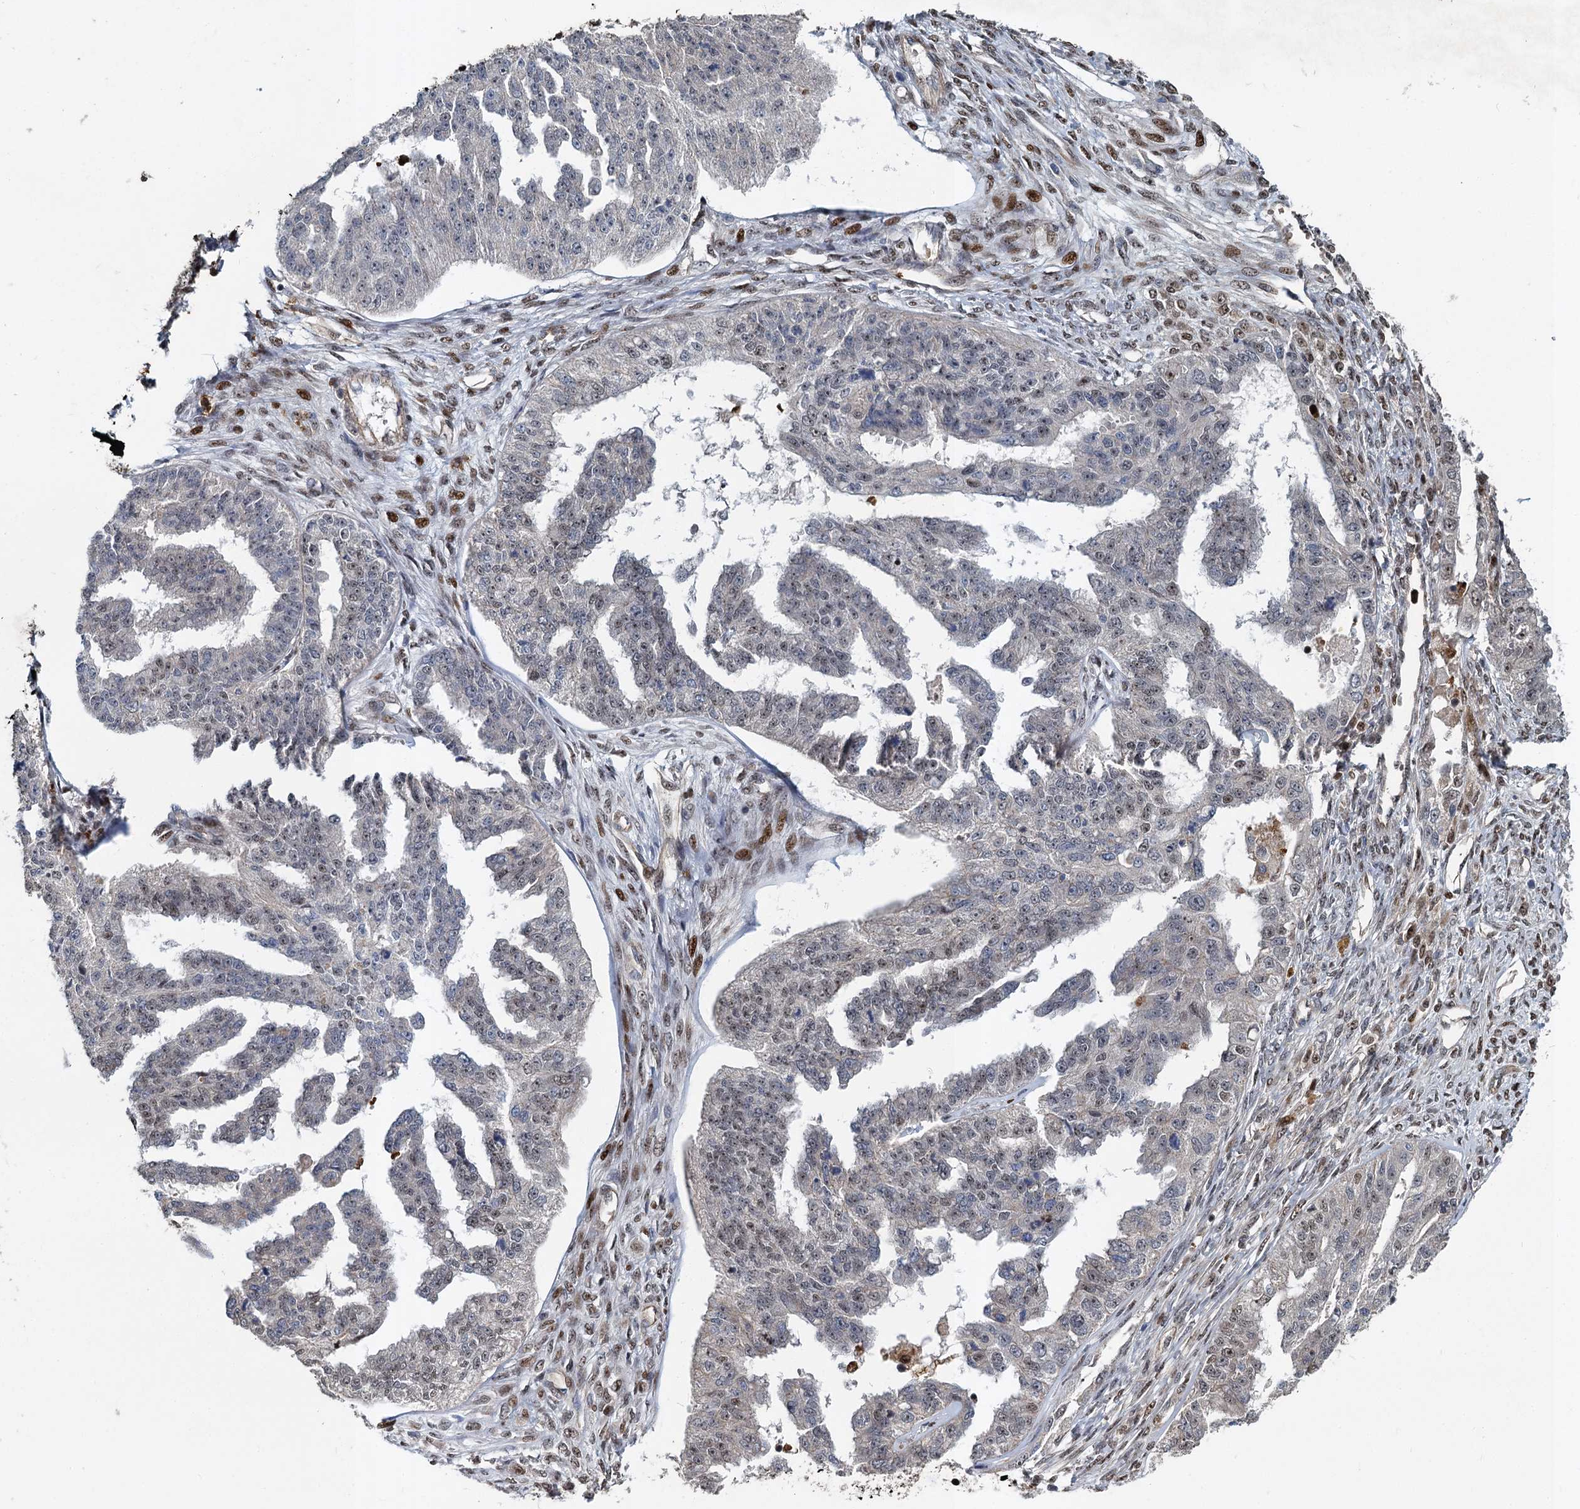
{"staining": {"intensity": "weak", "quantity": "<25%", "location": "nuclear"}, "tissue": "ovarian cancer", "cell_type": "Tumor cells", "image_type": "cancer", "snomed": [{"axis": "morphology", "description": "Cystadenocarcinoma, serous, NOS"}, {"axis": "topography", "description": "Ovary"}], "caption": "A micrograph of ovarian cancer stained for a protein reveals no brown staining in tumor cells. (DAB immunohistochemistry, high magnification).", "gene": "ANKRD49", "patient": {"sex": "female", "age": 58}}